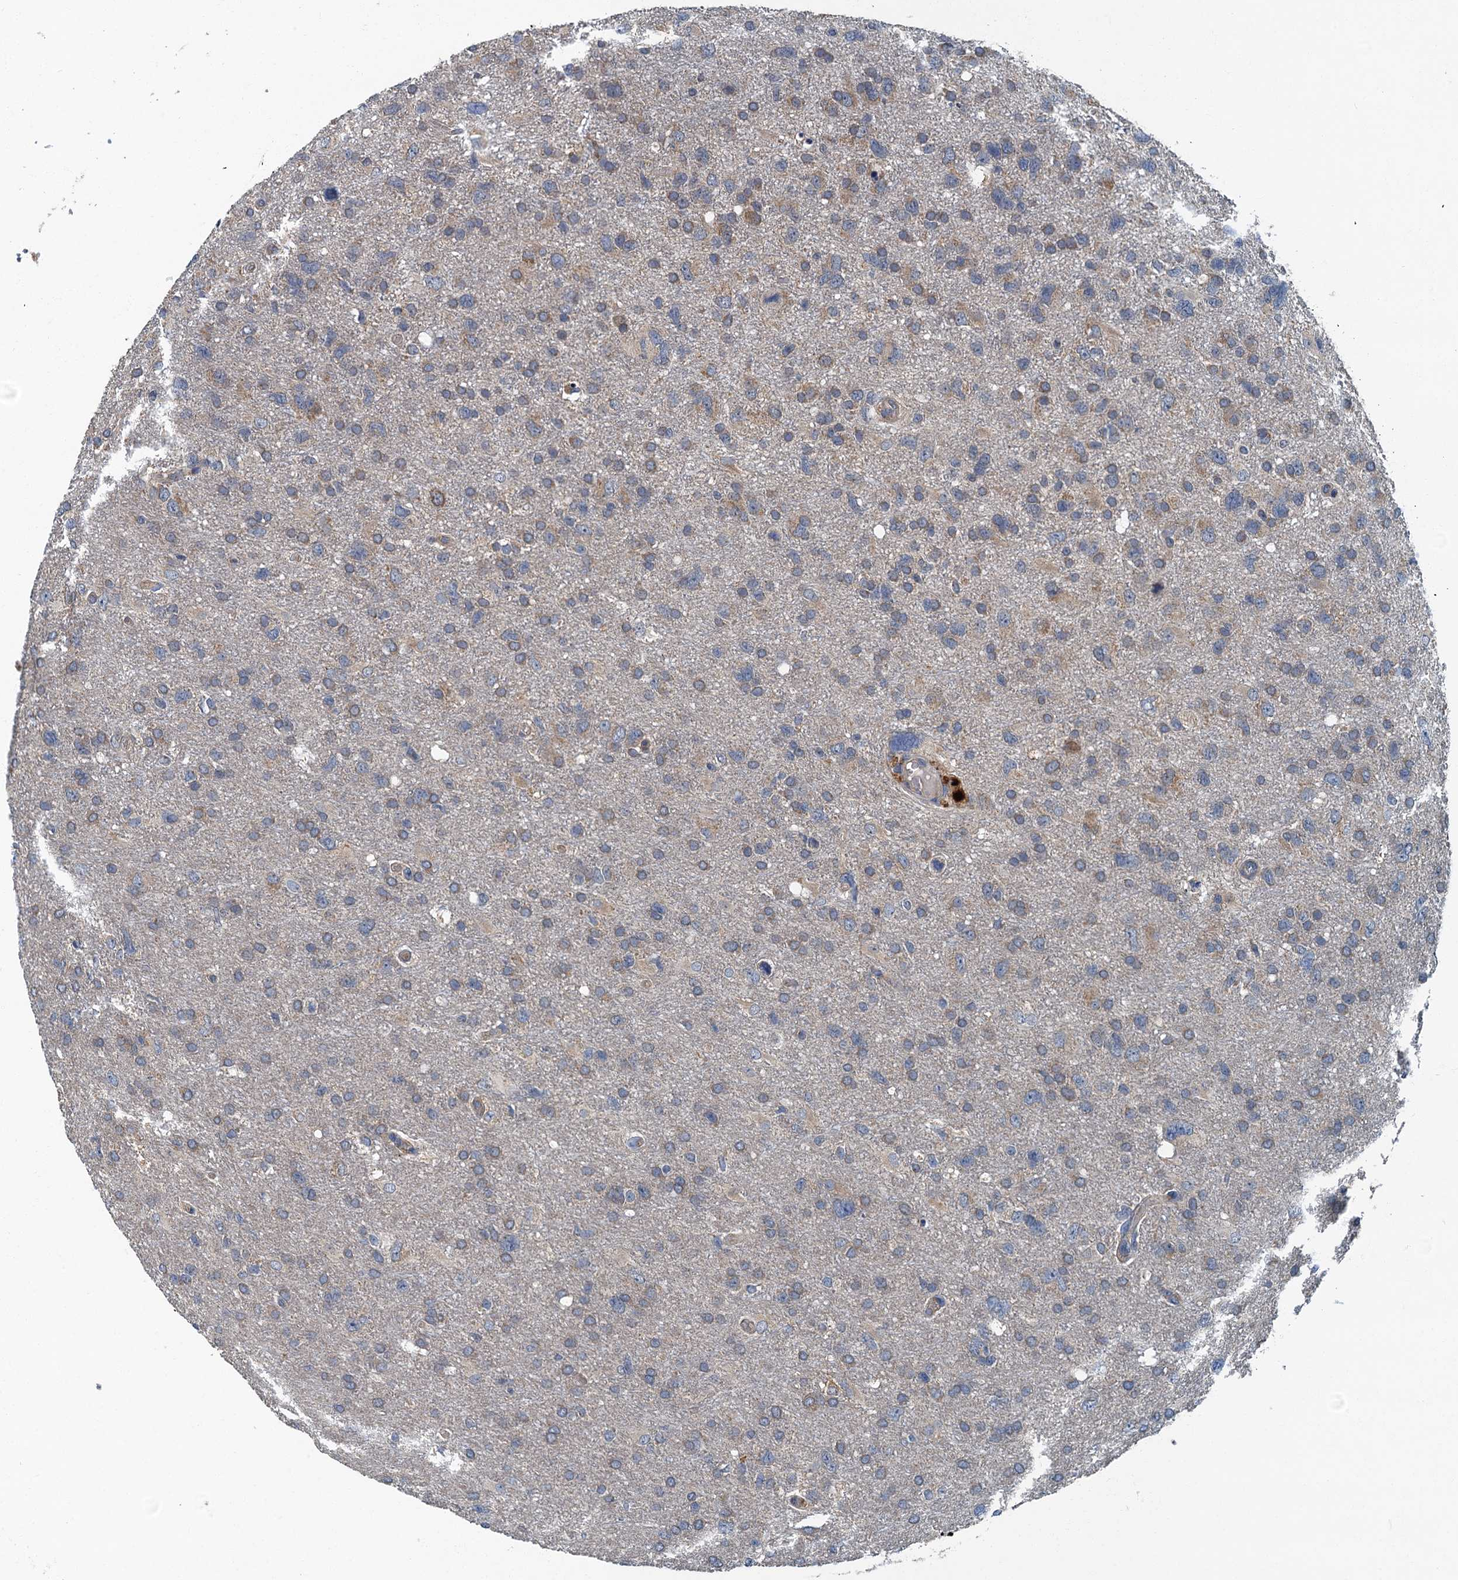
{"staining": {"intensity": "weak", "quantity": "25%-75%", "location": "cytoplasmic/membranous"}, "tissue": "glioma", "cell_type": "Tumor cells", "image_type": "cancer", "snomed": [{"axis": "morphology", "description": "Glioma, malignant, High grade"}, {"axis": "topography", "description": "Brain"}], "caption": "Immunohistochemical staining of human glioma exhibits low levels of weak cytoplasmic/membranous protein positivity in about 25%-75% of tumor cells. (brown staining indicates protein expression, while blue staining denotes nuclei).", "gene": "DDX49", "patient": {"sex": "male", "age": 61}}